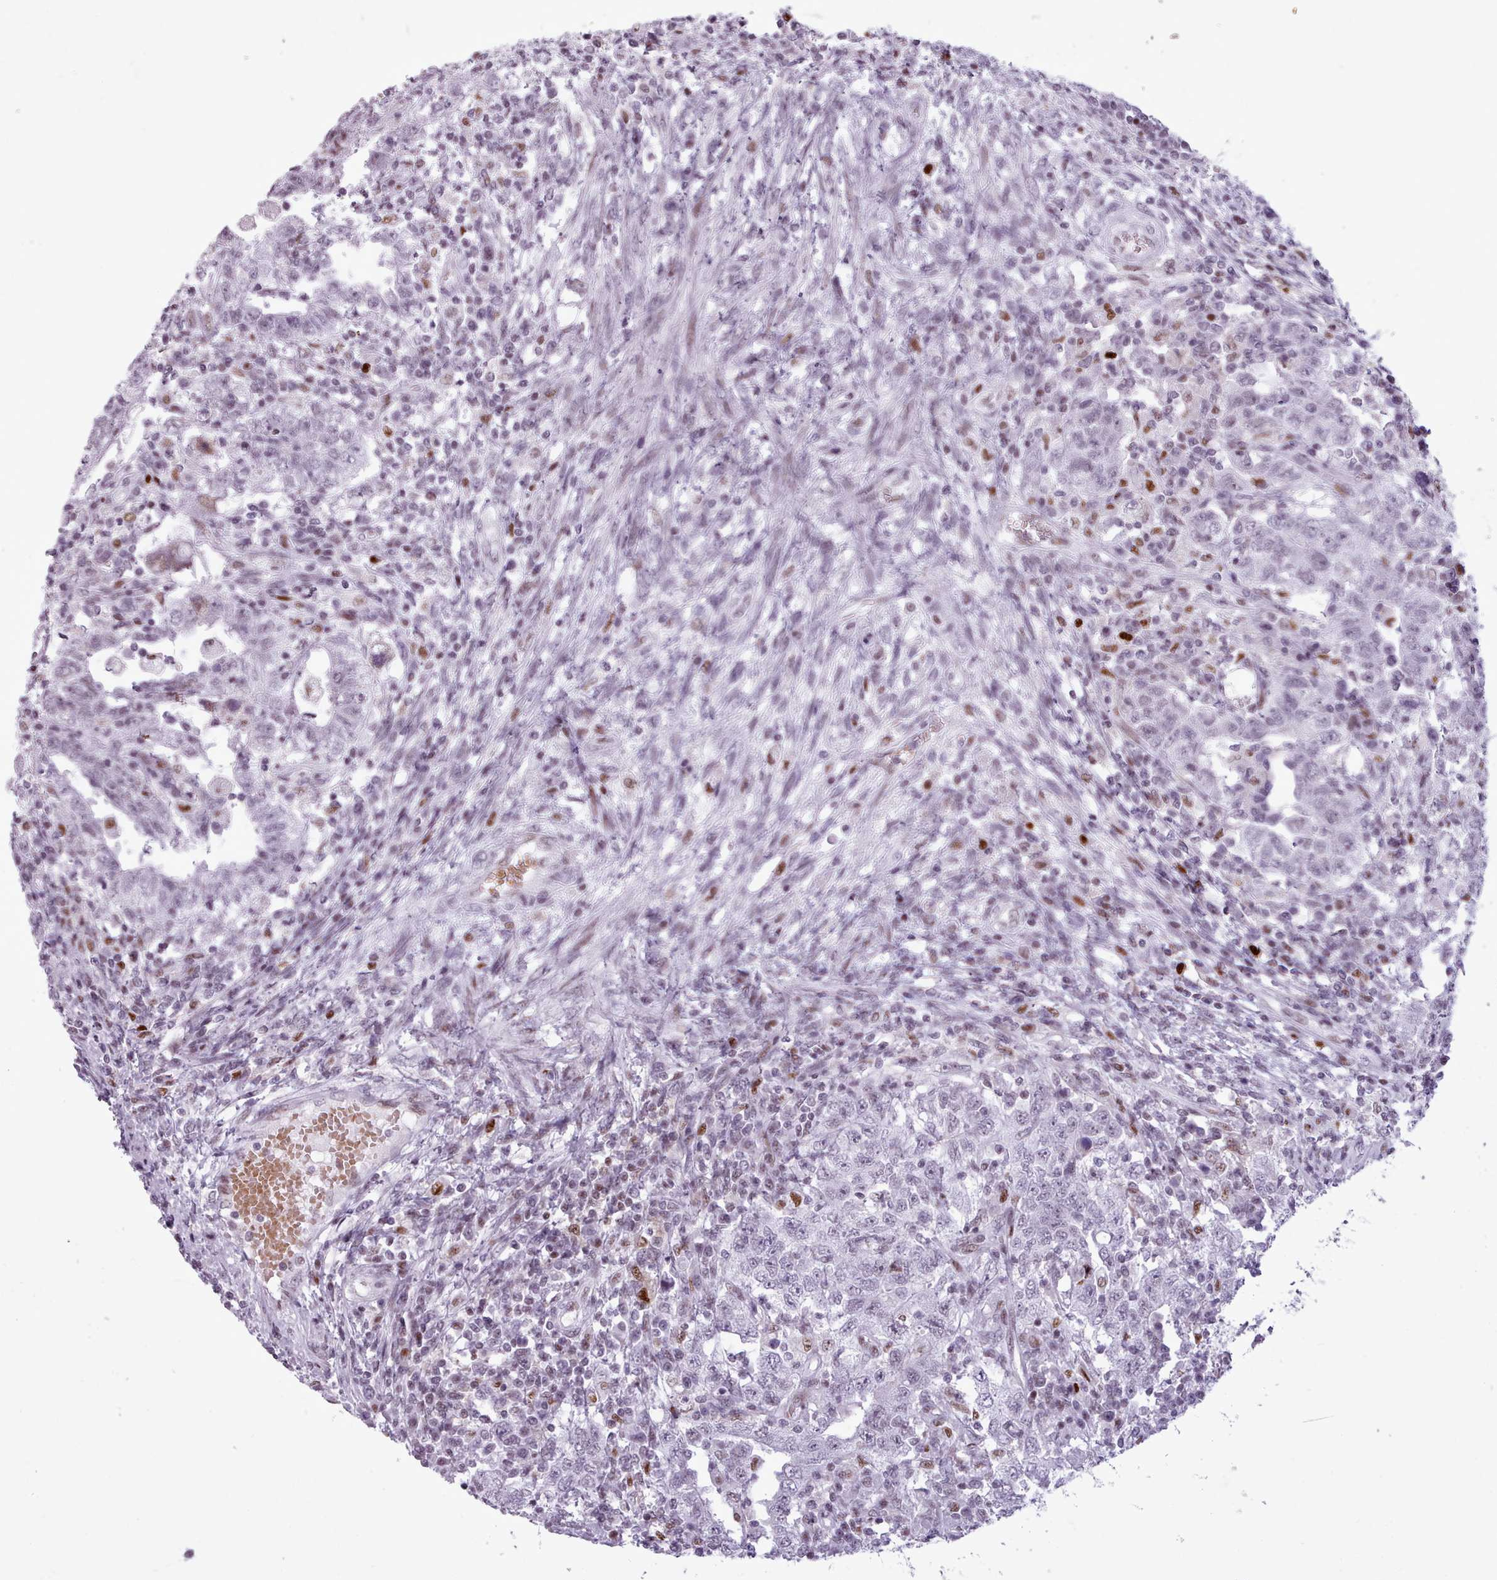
{"staining": {"intensity": "negative", "quantity": "none", "location": "none"}, "tissue": "testis cancer", "cell_type": "Tumor cells", "image_type": "cancer", "snomed": [{"axis": "morphology", "description": "Carcinoma, Embryonal, NOS"}, {"axis": "topography", "description": "Testis"}], "caption": "IHC of testis embryonal carcinoma exhibits no staining in tumor cells.", "gene": "SRSF4", "patient": {"sex": "male", "age": 26}}